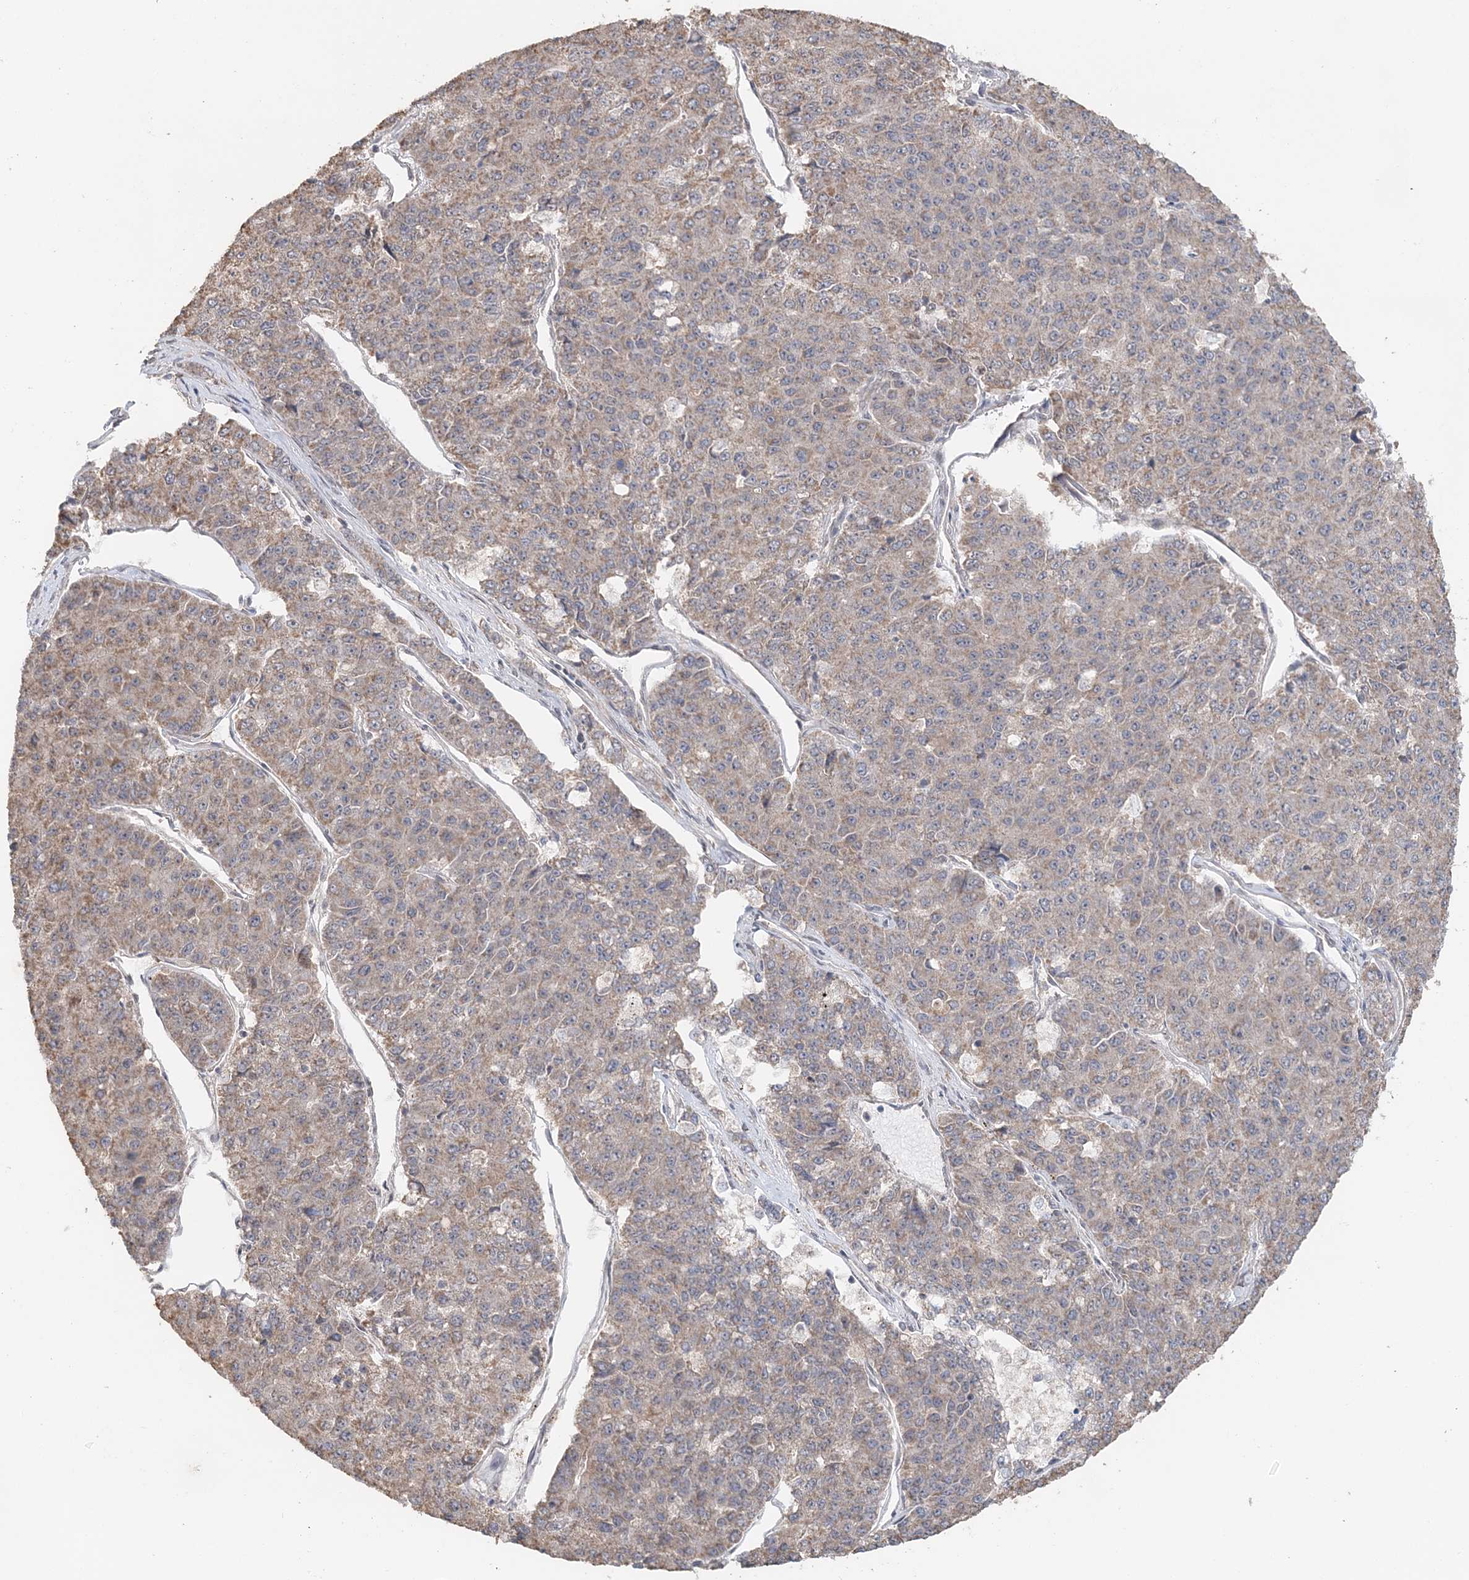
{"staining": {"intensity": "weak", "quantity": "25%-75%", "location": "cytoplasmic/membranous"}, "tissue": "pancreatic cancer", "cell_type": "Tumor cells", "image_type": "cancer", "snomed": [{"axis": "morphology", "description": "Adenocarcinoma, NOS"}, {"axis": "topography", "description": "Pancreas"}], "caption": "Protein expression analysis of human pancreatic adenocarcinoma reveals weak cytoplasmic/membranous positivity in about 25%-75% of tumor cells.", "gene": "FBXO38", "patient": {"sex": "male", "age": 50}}